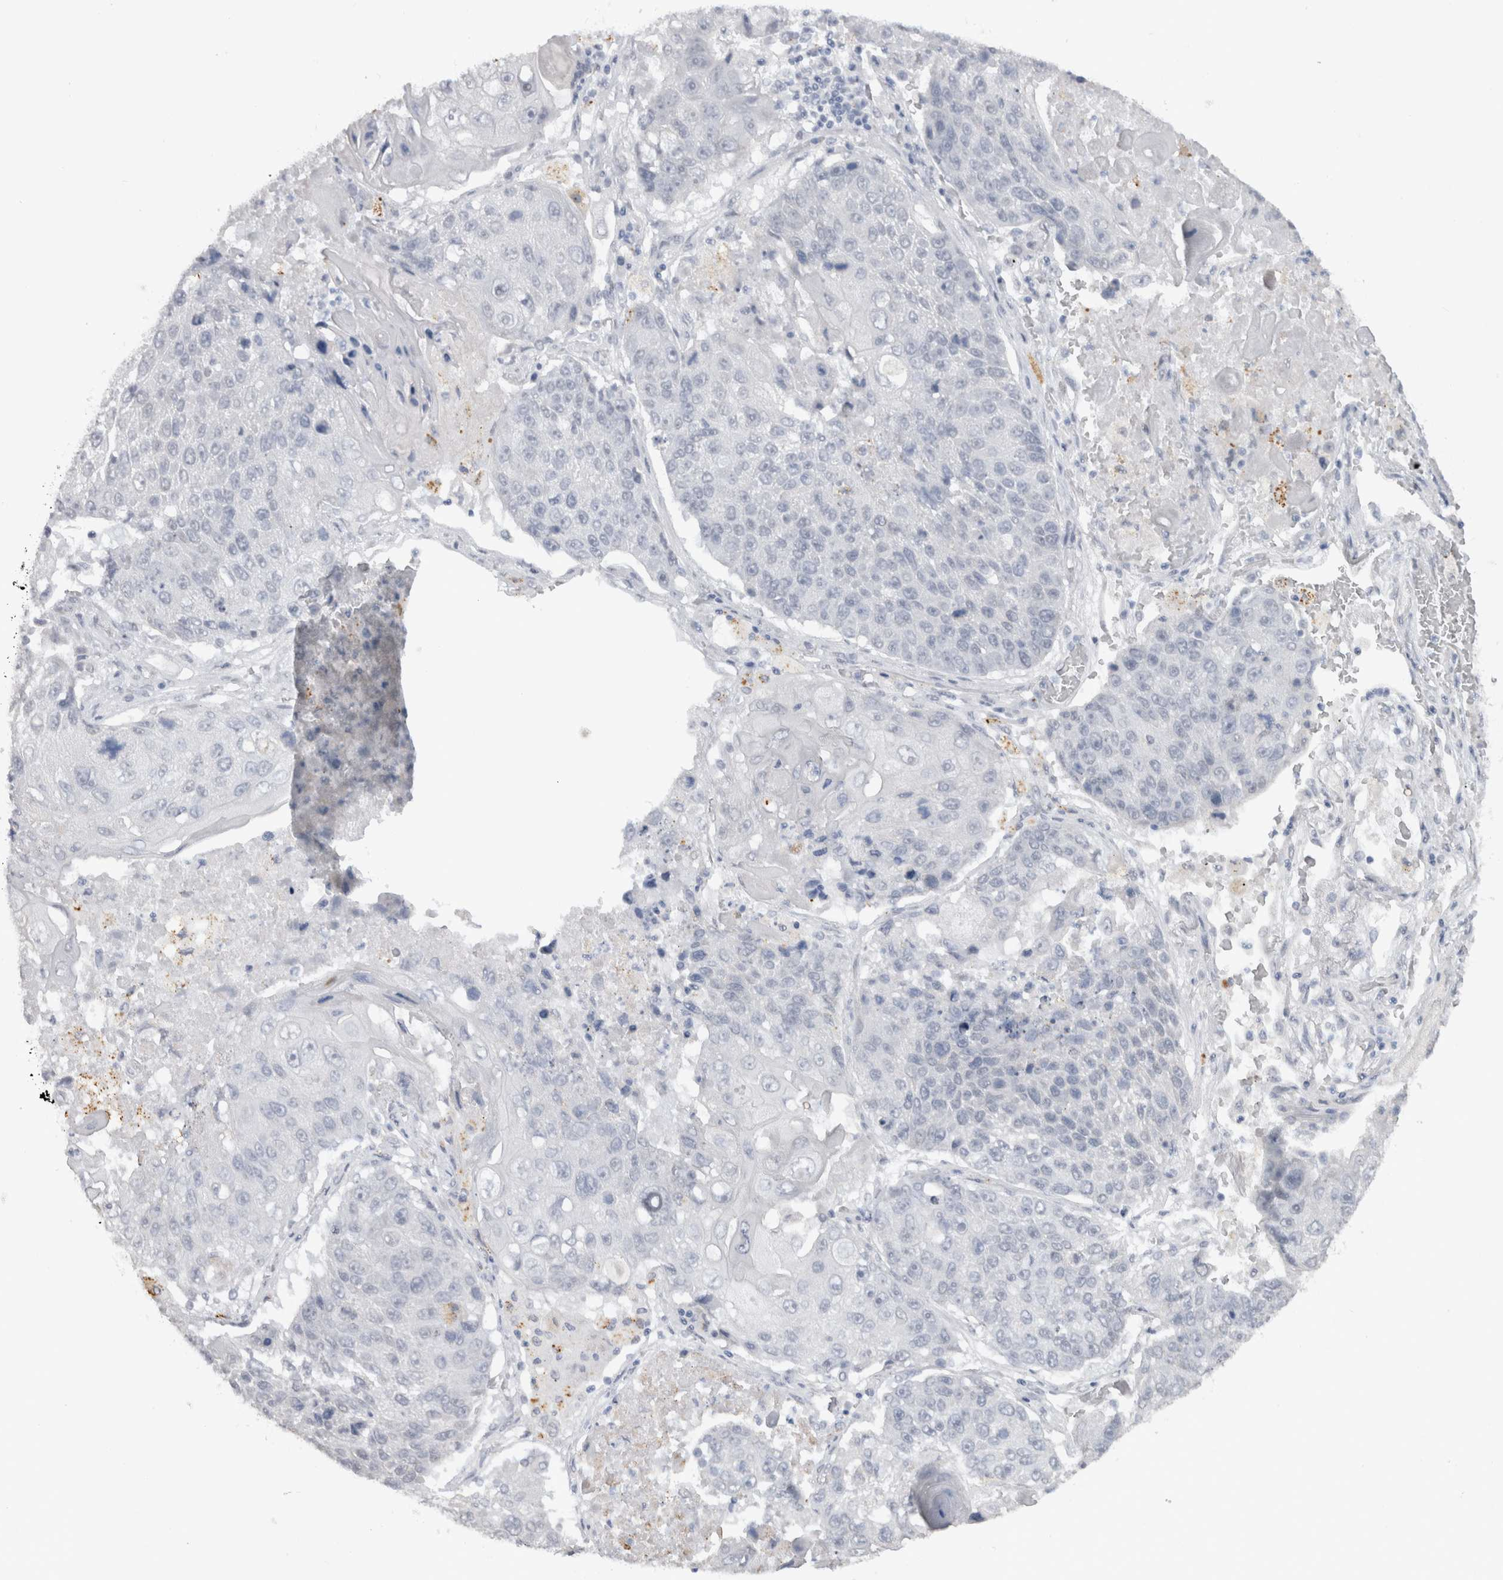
{"staining": {"intensity": "negative", "quantity": "none", "location": "none"}, "tissue": "lung cancer", "cell_type": "Tumor cells", "image_type": "cancer", "snomed": [{"axis": "morphology", "description": "Squamous cell carcinoma, NOS"}, {"axis": "topography", "description": "Lung"}], "caption": "Immunohistochemical staining of lung cancer (squamous cell carcinoma) displays no significant expression in tumor cells.", "gene": "CDH17", "patient": {"sex": "male", "age": 61}}